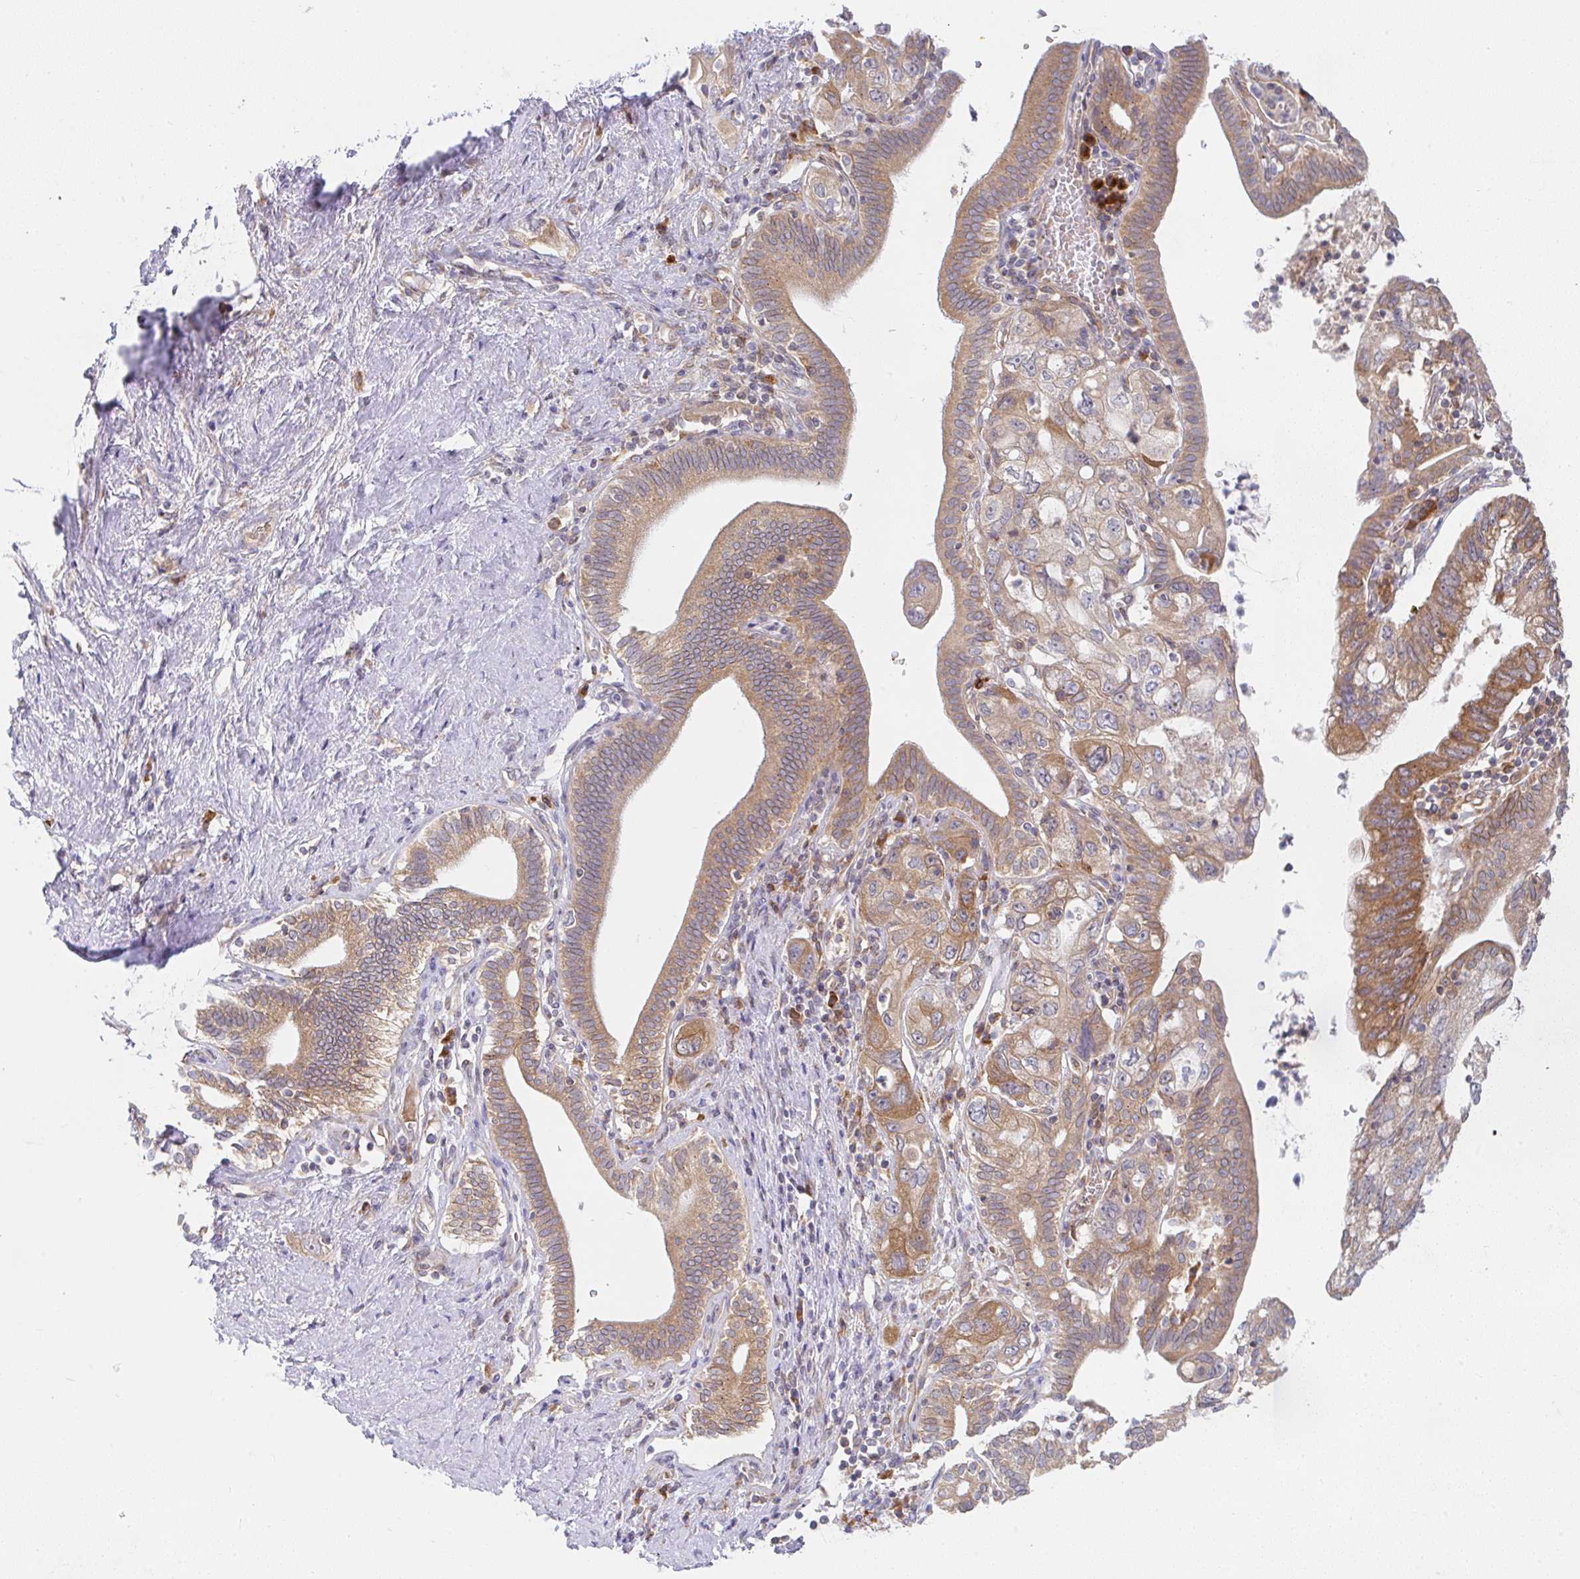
{"staining": {"intensity": "moderate", "quantity": ">75%", "location": "cytoplasmic/membranous"}, "tissue": "pancreatic cancer", "cell_type": "Tumor cells", "image_type": "cancer", "snomed": [{"axis": "morphology", "description": "Adenocarcinoma, NOS"}, {"axis": "topography", "description": "Pancreas"}], "caption": "Pancreatic adenocarcinoma stained with a brown dye displays moderate cytoplasmic/membranous positive staining in approximately >75% of tumor cells.", "gene": "DERL2", "patient": {"sex": "female", "age": 73}}